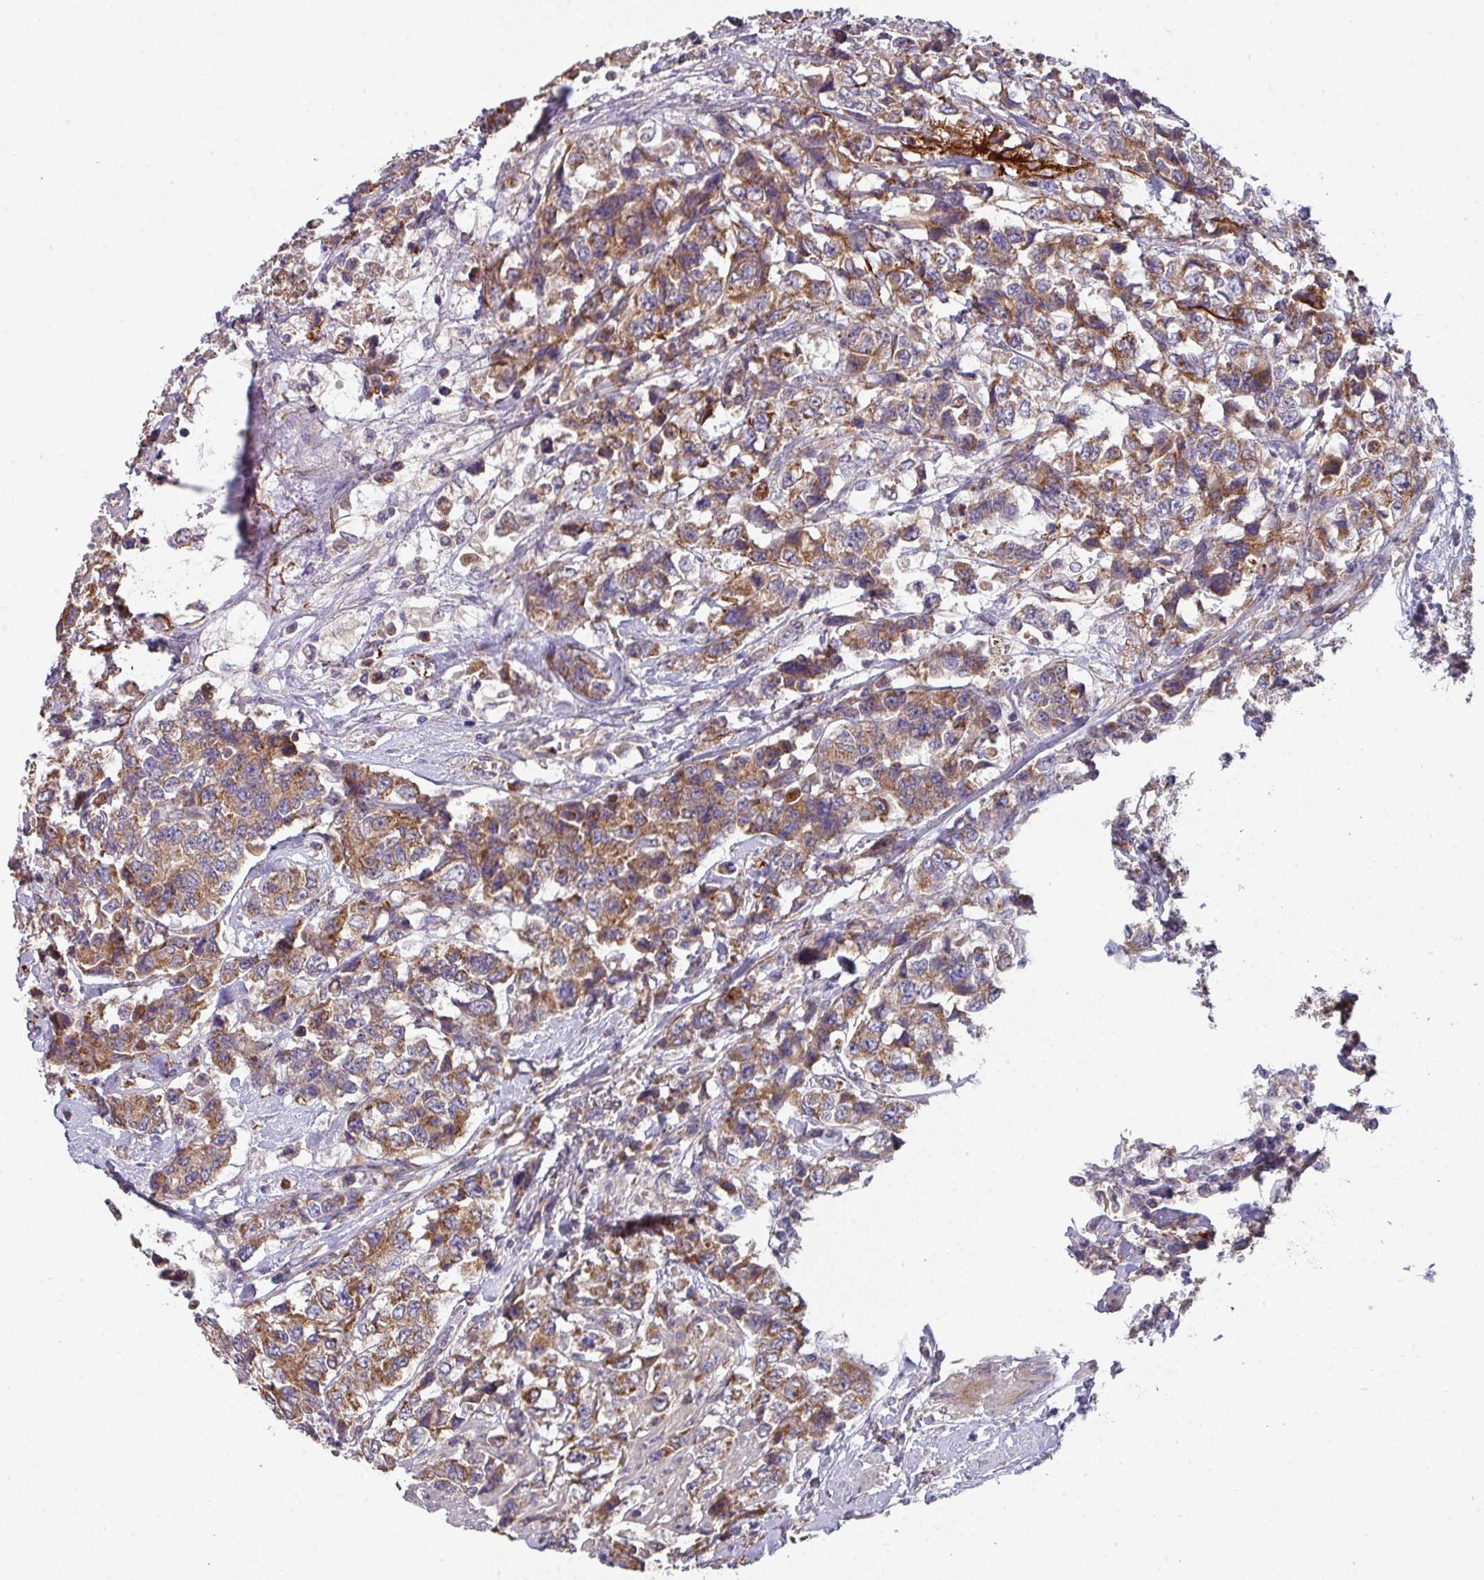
{"staining": {"intensity": "moderate", "quantity": ">75%", "location": "cytoplasmic/membranous"}, "tissue": "urothelial cancer", "cell_type": "Tumor cells", "image_type": "cancer", "snomed": [{"axis": "morphology", "description": "Urothelial carcinoma, High grade"}, {"axis": "topography", "description": "Urinary bladder"}], "caption": "DAB immunohistochemical staining of human high-grade urothelial carcinoma demonstrates moderate cytoplasmic/membranous protein staining in approximately >75% of tumor cells.", "gene": "DCAF12L2", "patient": {"sex": "female", "age": 78}}